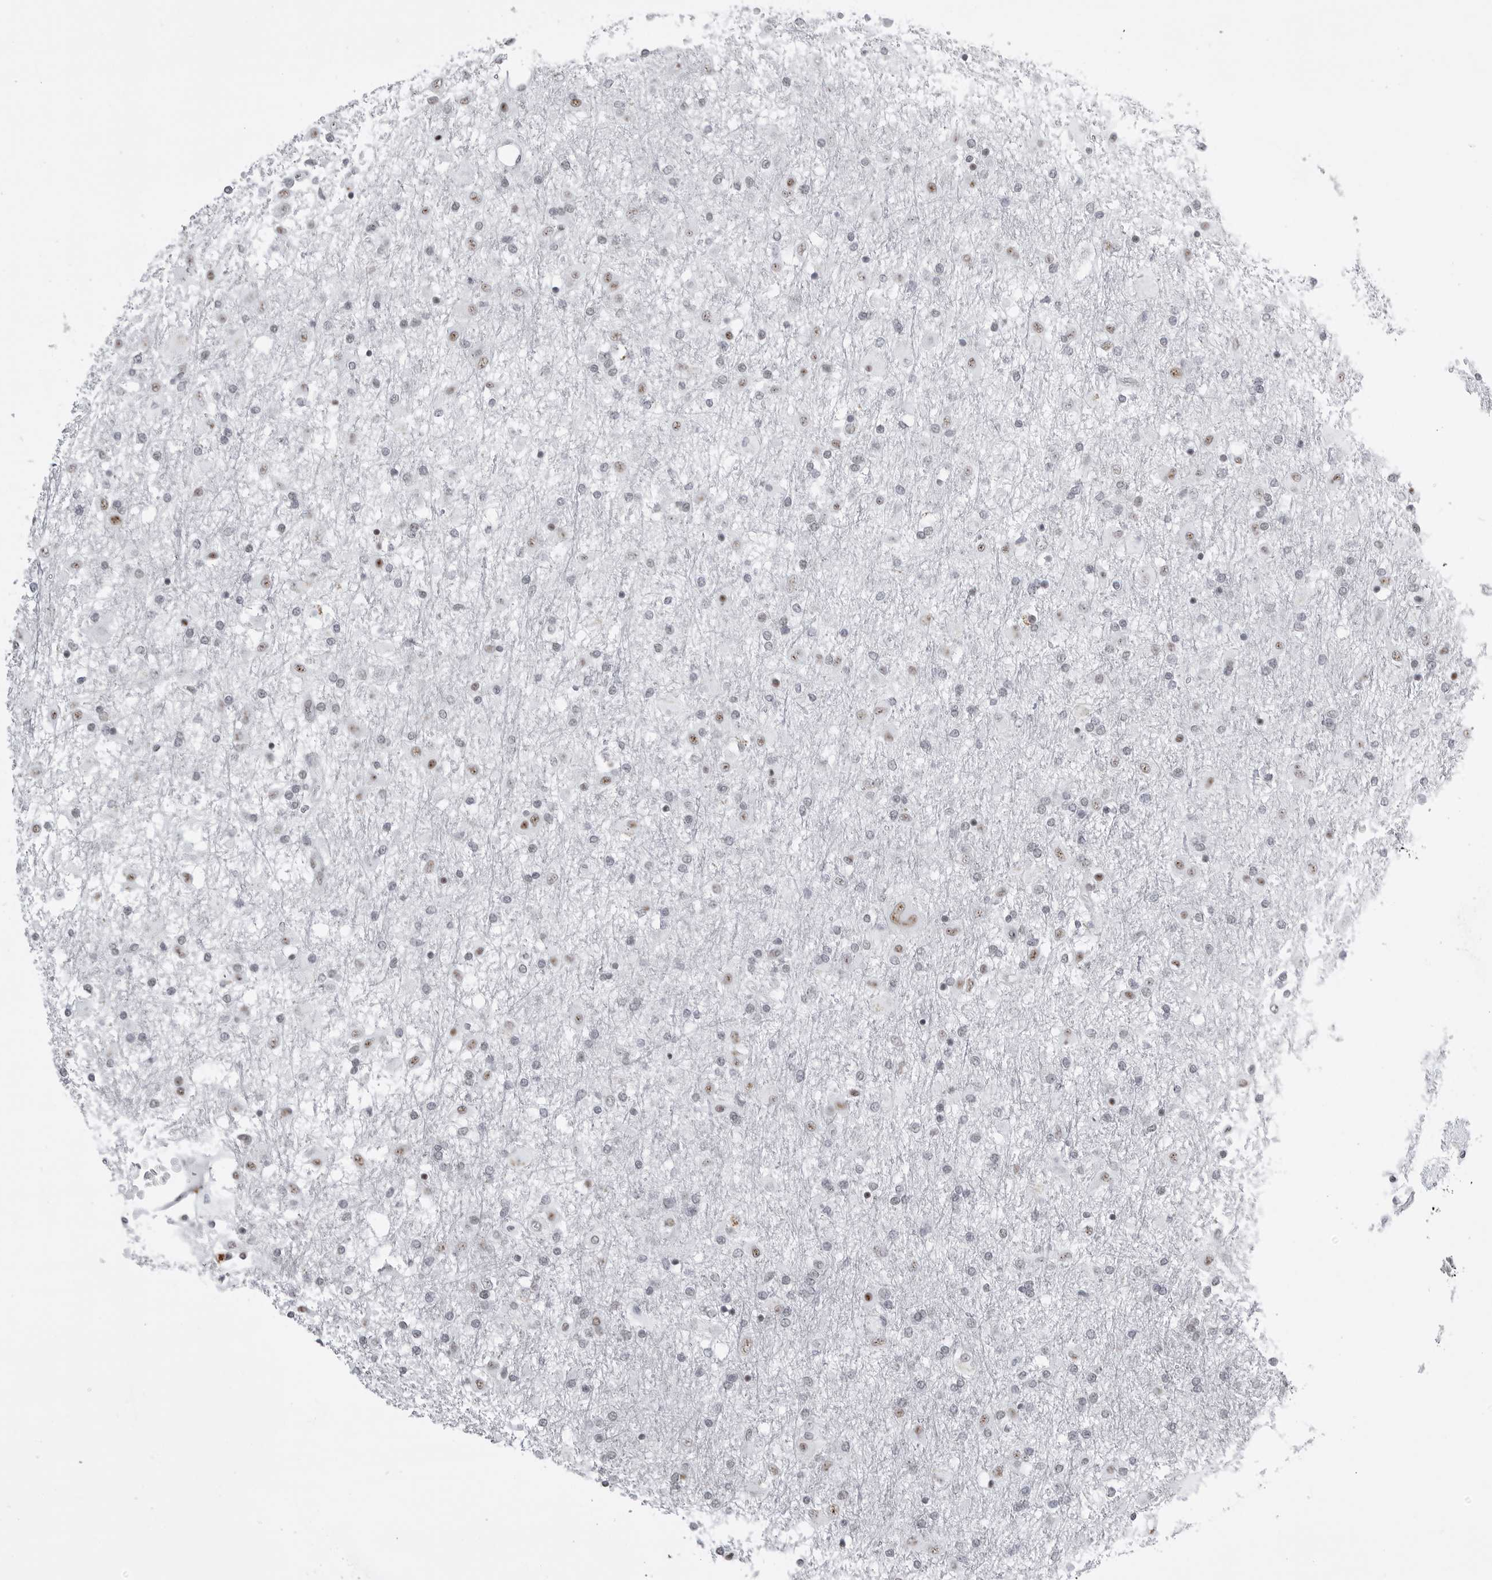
{"staining": {"intensity": "weak", "quantity": "<25%", "location": "nuclear"}, "tissue": "glioma", "cell_type": "Tumor cells", "image_type": "cancer", "snomed": [{"axis": "morphology", "description": "Glioma, malignant, Low grade"}, {"axis": "topography", "description": "Brain"}], "caption": "Malignant low-grade glioma was stained to show a protein in brown. There is no significant positivity in tumor cells. Brightfield microscopy of immunohistochemistry (IHC) stained with DAB (brown) and hematoxylin (blue), captured at high magnification.", "gene": "WRAP53", "patient": {"sex": "male", "age": 65}}